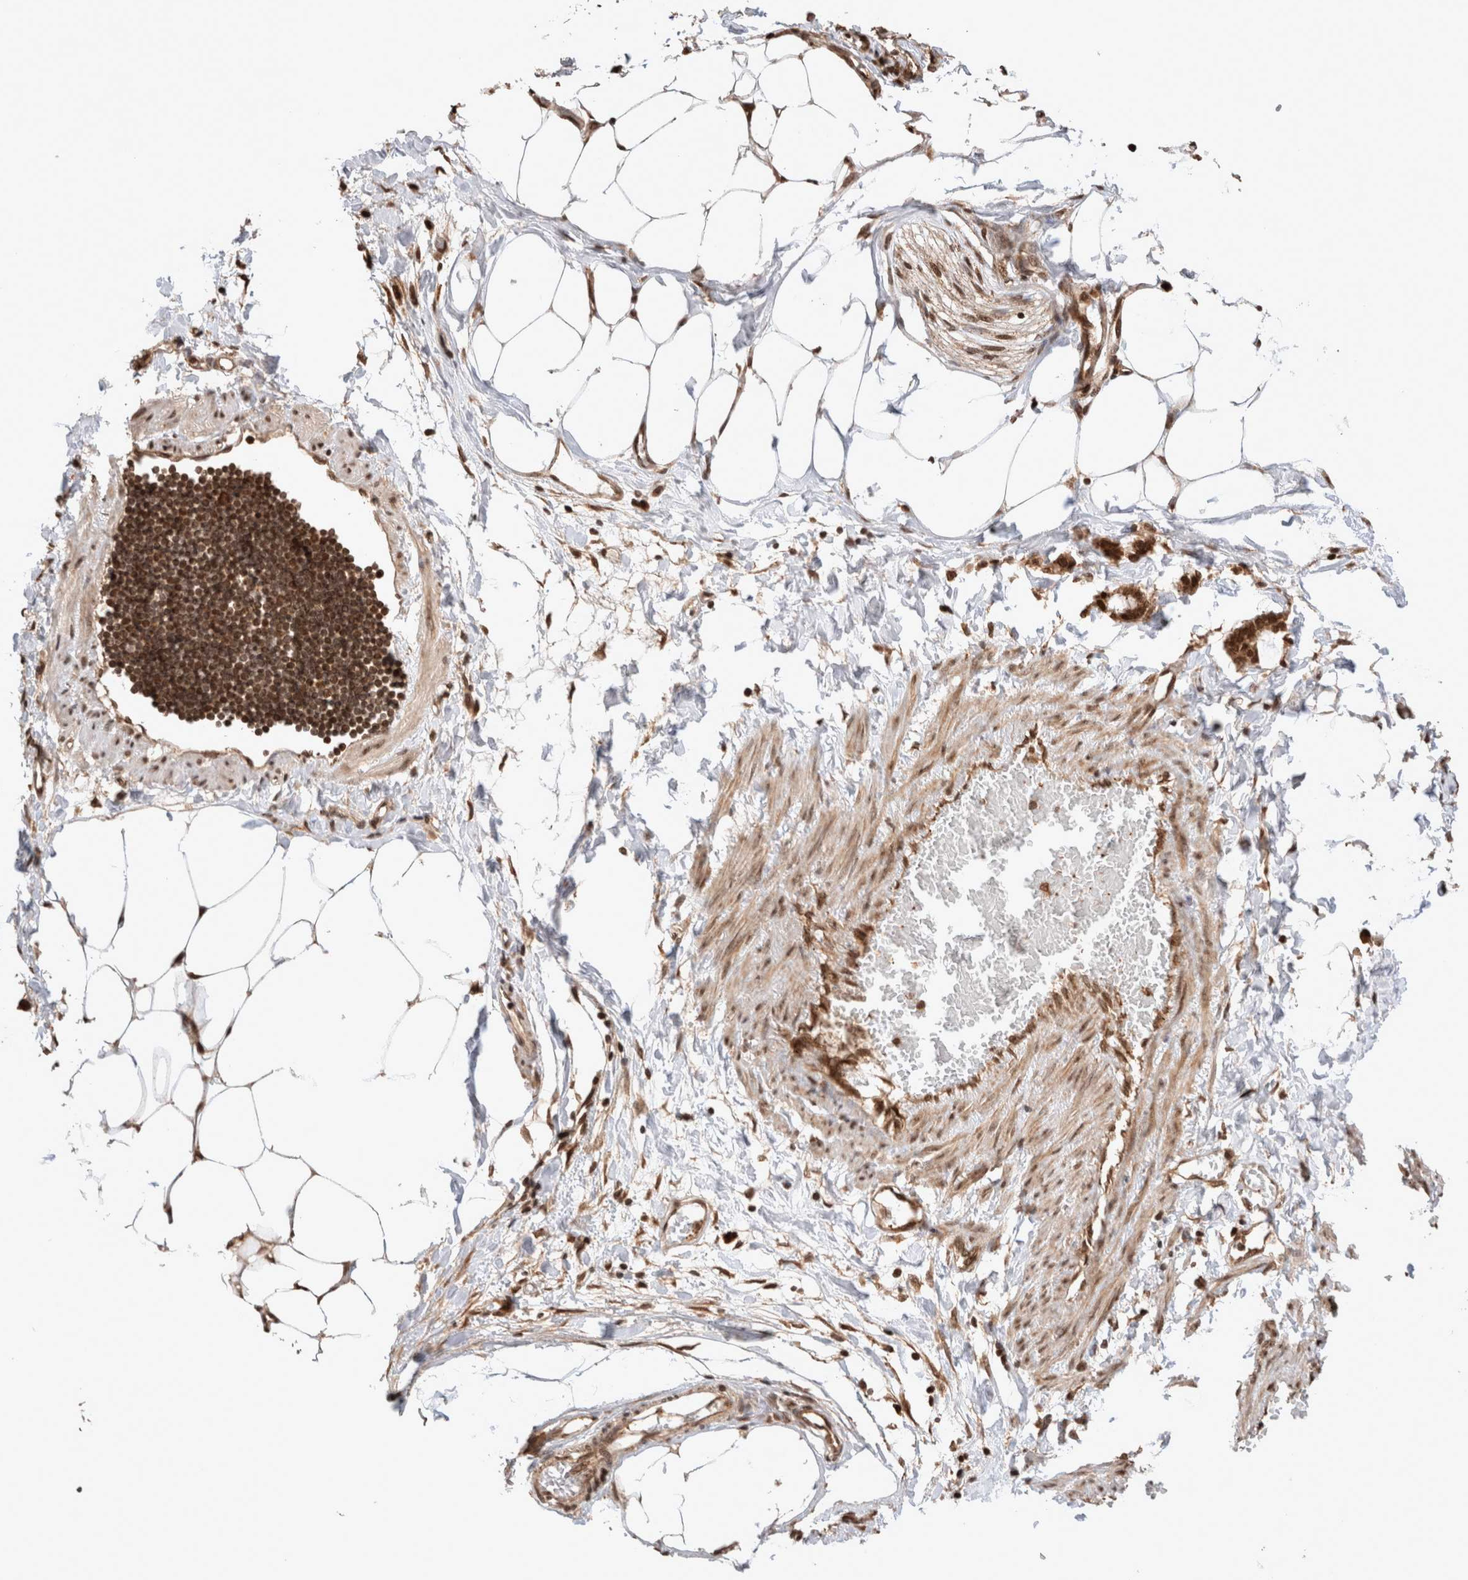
{"staining": {"intensity": "moderate", "quantity": ">75%", "location": "nuclear"}, "tissue": "adipose tissue", "cell_type": "Adipocytes", "image_type": "normal", "snomed": [{"axis": "morphology", "description": "Normal tissue, NOS"}, {"axis": "morphology", "description": "Adenocarcinoma, NOS"}, {"axis": "topography", "description": "Colon"}, {"axis": "topography", "description": "Peripheral nerve tissue"}], "caption": "Immunohistochemical staining of unremarkable human adipose tissue exhibits moderate nuclear protein staining in about >75% of adipocytes. The staining was performed using DAB (3,3'-diaminobenzidine) to visualize the protein expression in brown, while the nuclei were stained in blue with hematoxylin (Magnification: 20x).", "gene": "TPR", "patient": {"sex": "male", "age": 14}}